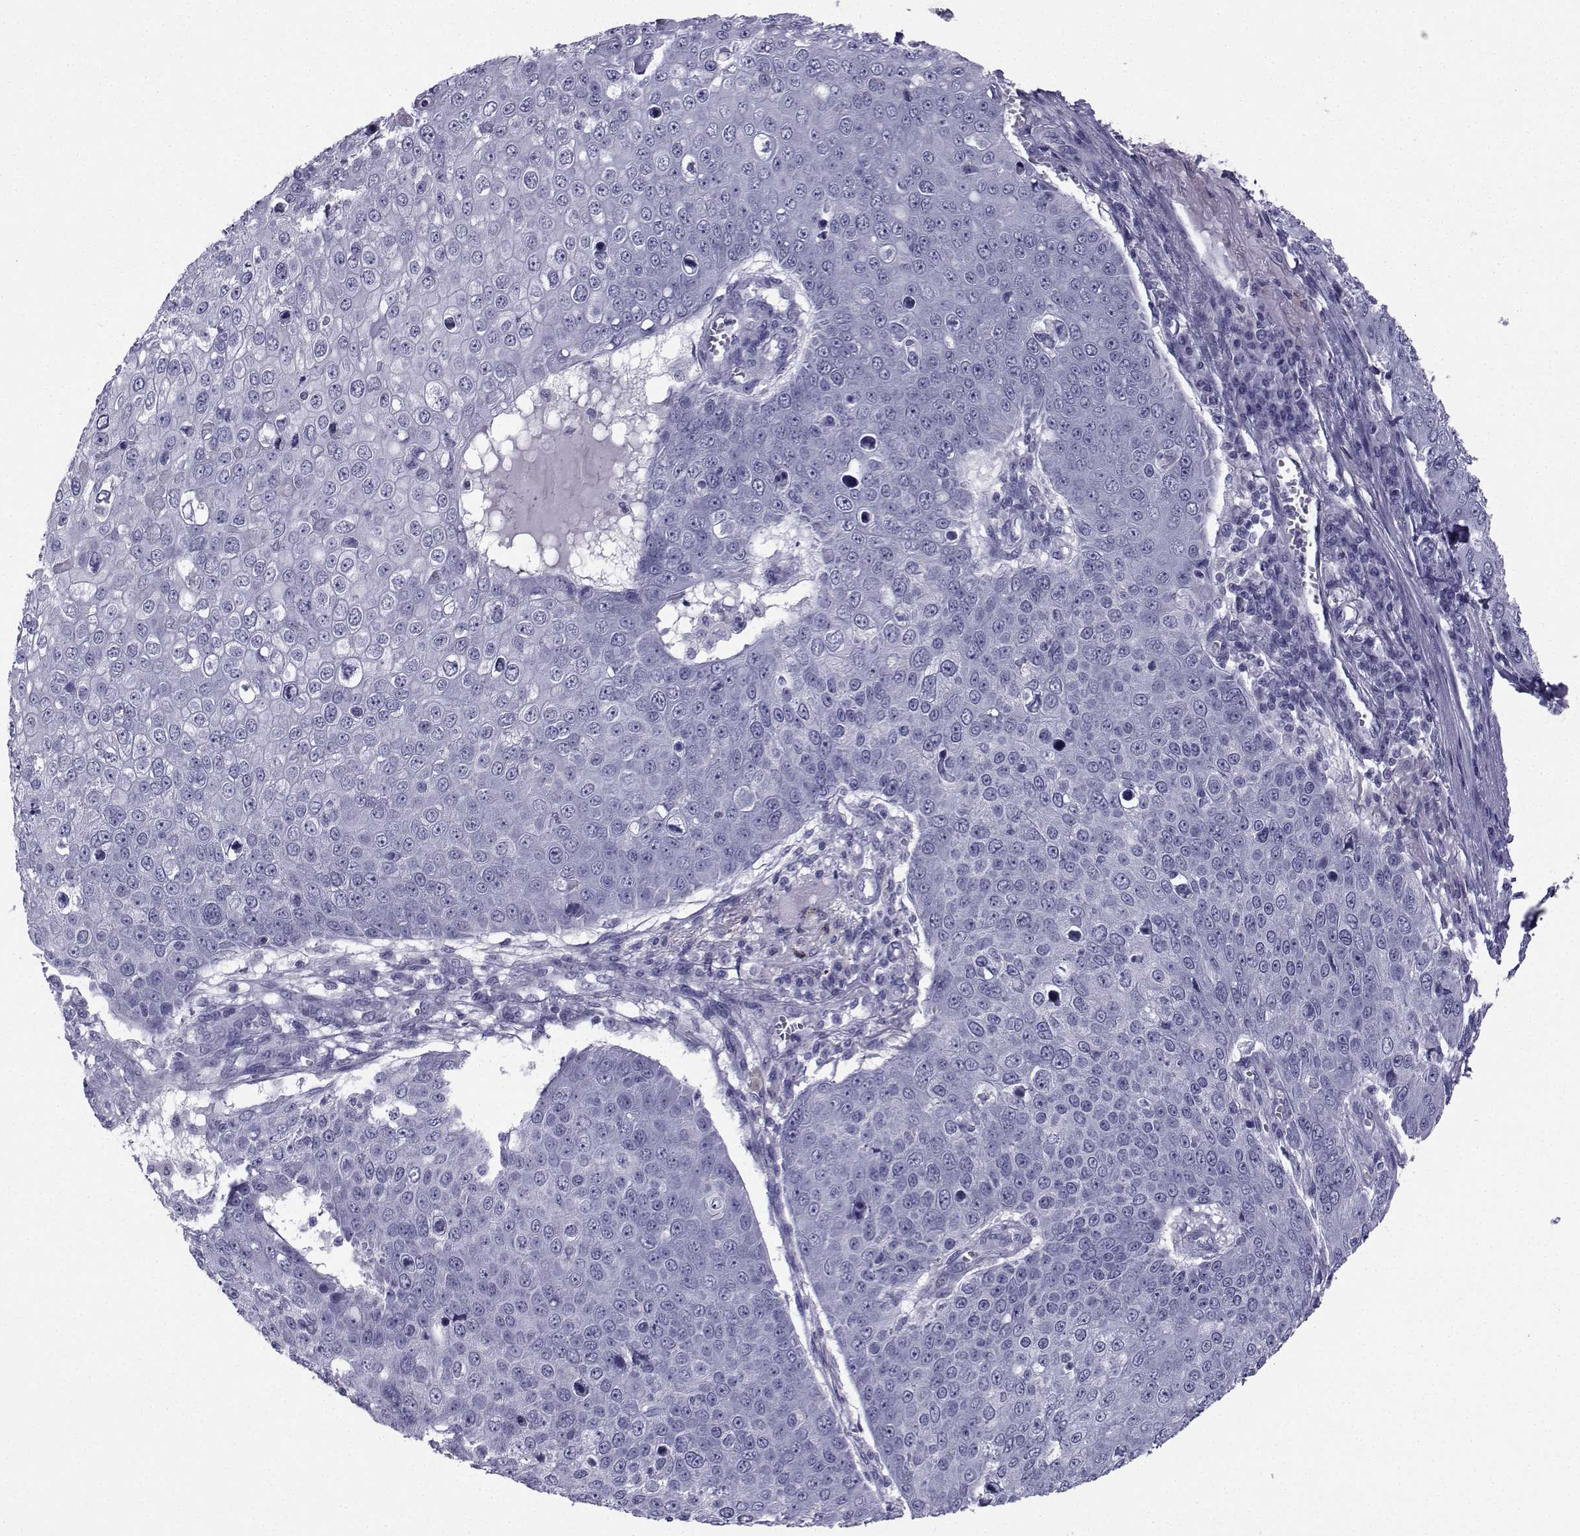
{"staining": {"intensity": "negative", "quantity": "none", "location": "none"}, "tissue": "skin cancer", "cell_type": "Tumor cells", "image_type": "cancer", "snomed": [{"axis": "morphology", "description": "Squamous cell carcinoma, NOS"}, {"axis": "topography", "description": "Skin"}], "caption": "The histopathology image shows no significant positivity in tumor cells of skin squamous cell carcinoma.", "gene": "SPANXD", "patient": {"sex": "male", "age": 71}}